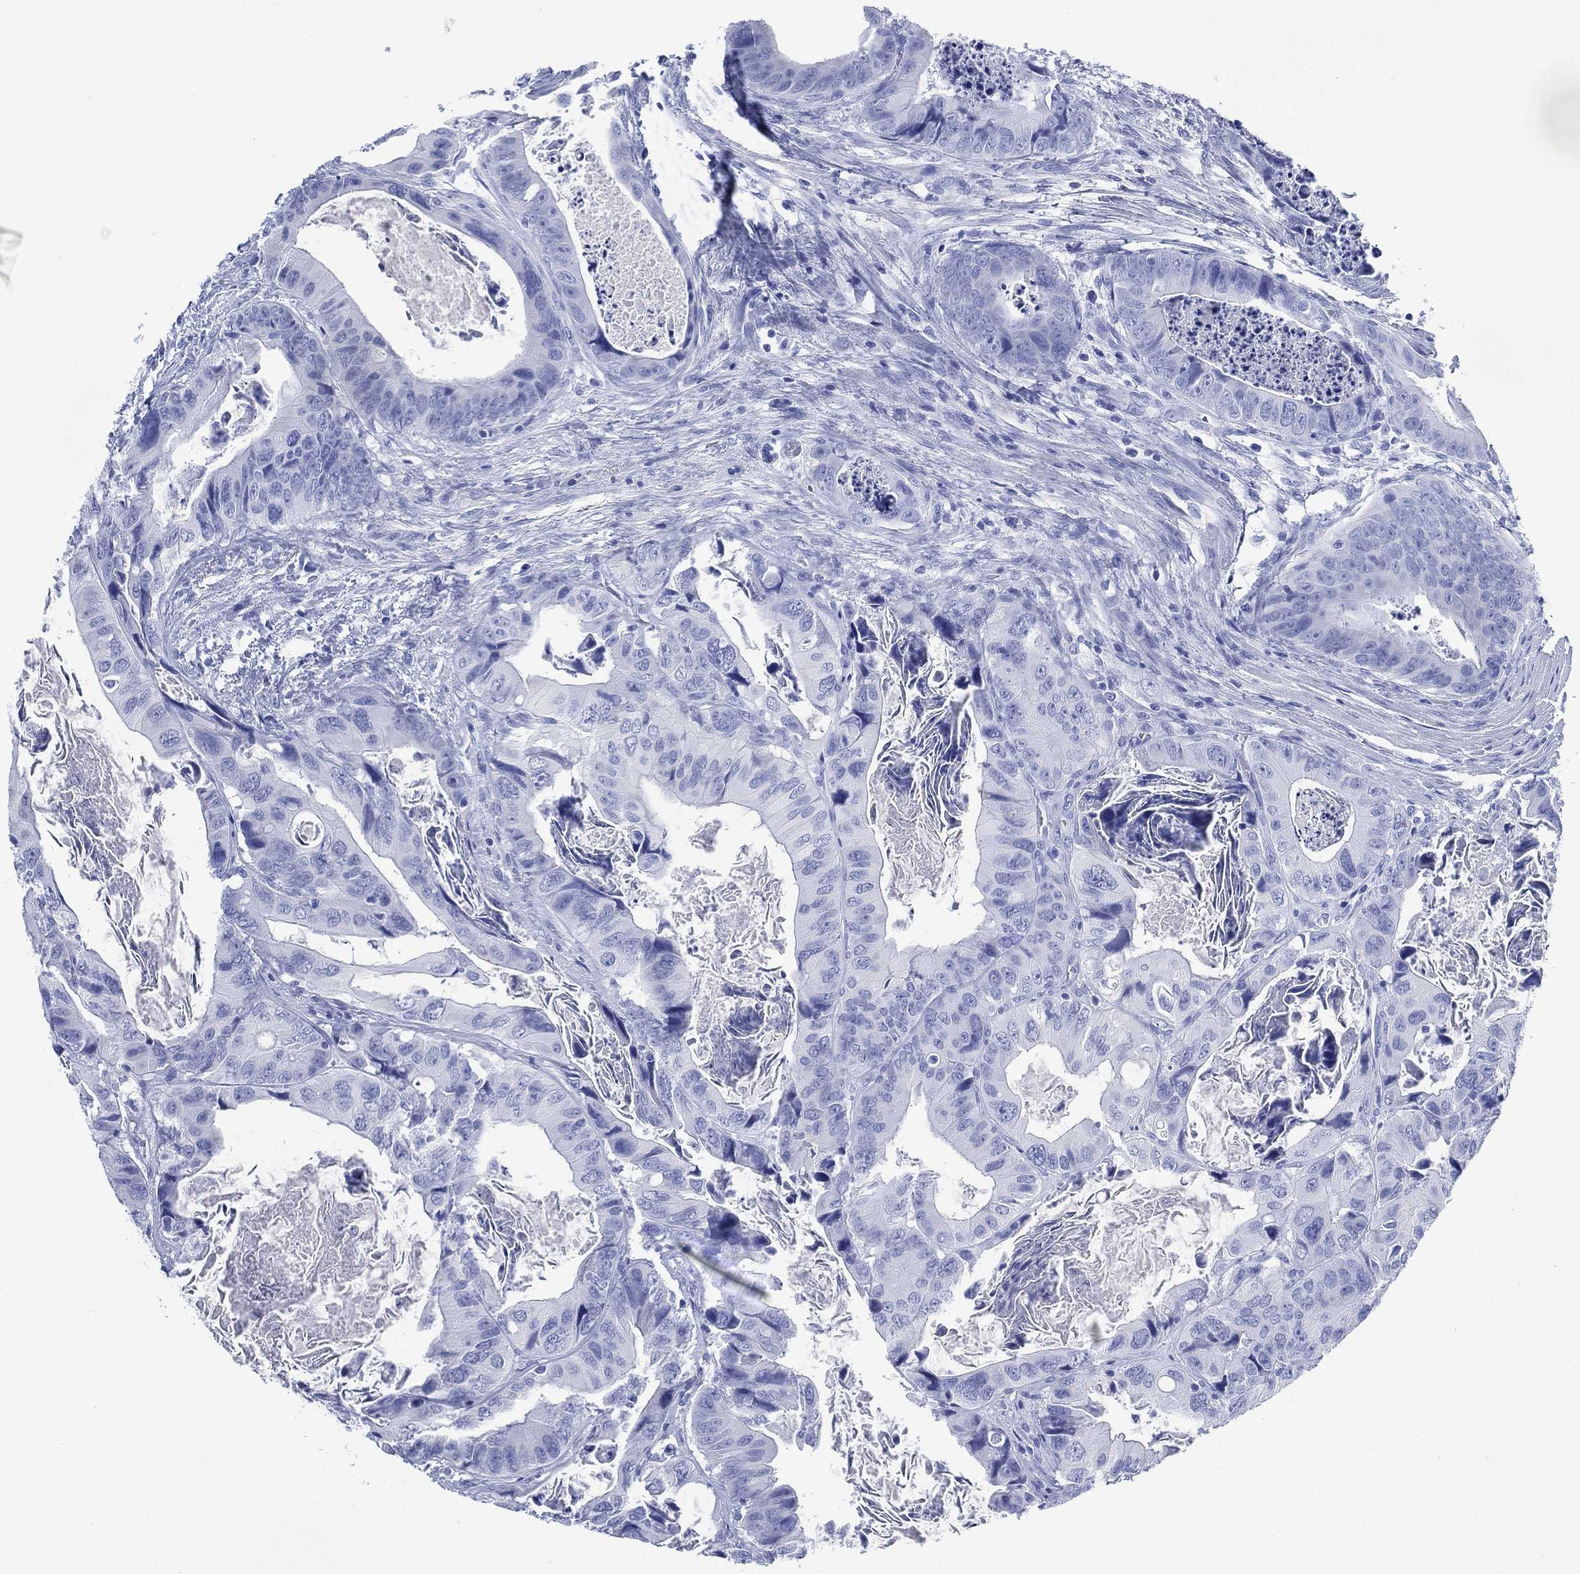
{"staining": {"intensity": "negative", "quantity": "none", "location": "none"}, "tissue": "colorectal cancer", "cell_type": "Tumor cells", "image_type": "cancer", "snomed": [{"axis": "morphology", "description": "Adenocarcinoma, NOS"}, {"axis": "topography", "description": "Rectum"}], "caption": "High magnification brightfield microscopy of colorectal cancer stained with DAB (3,3'-diaminobenzidine) (brown) and counterstained with hematoxylin (blue): tumor cells show no significant positivity.", "gene": "SIGLECL1", "patient": {"sex": "male", "age": 64}}